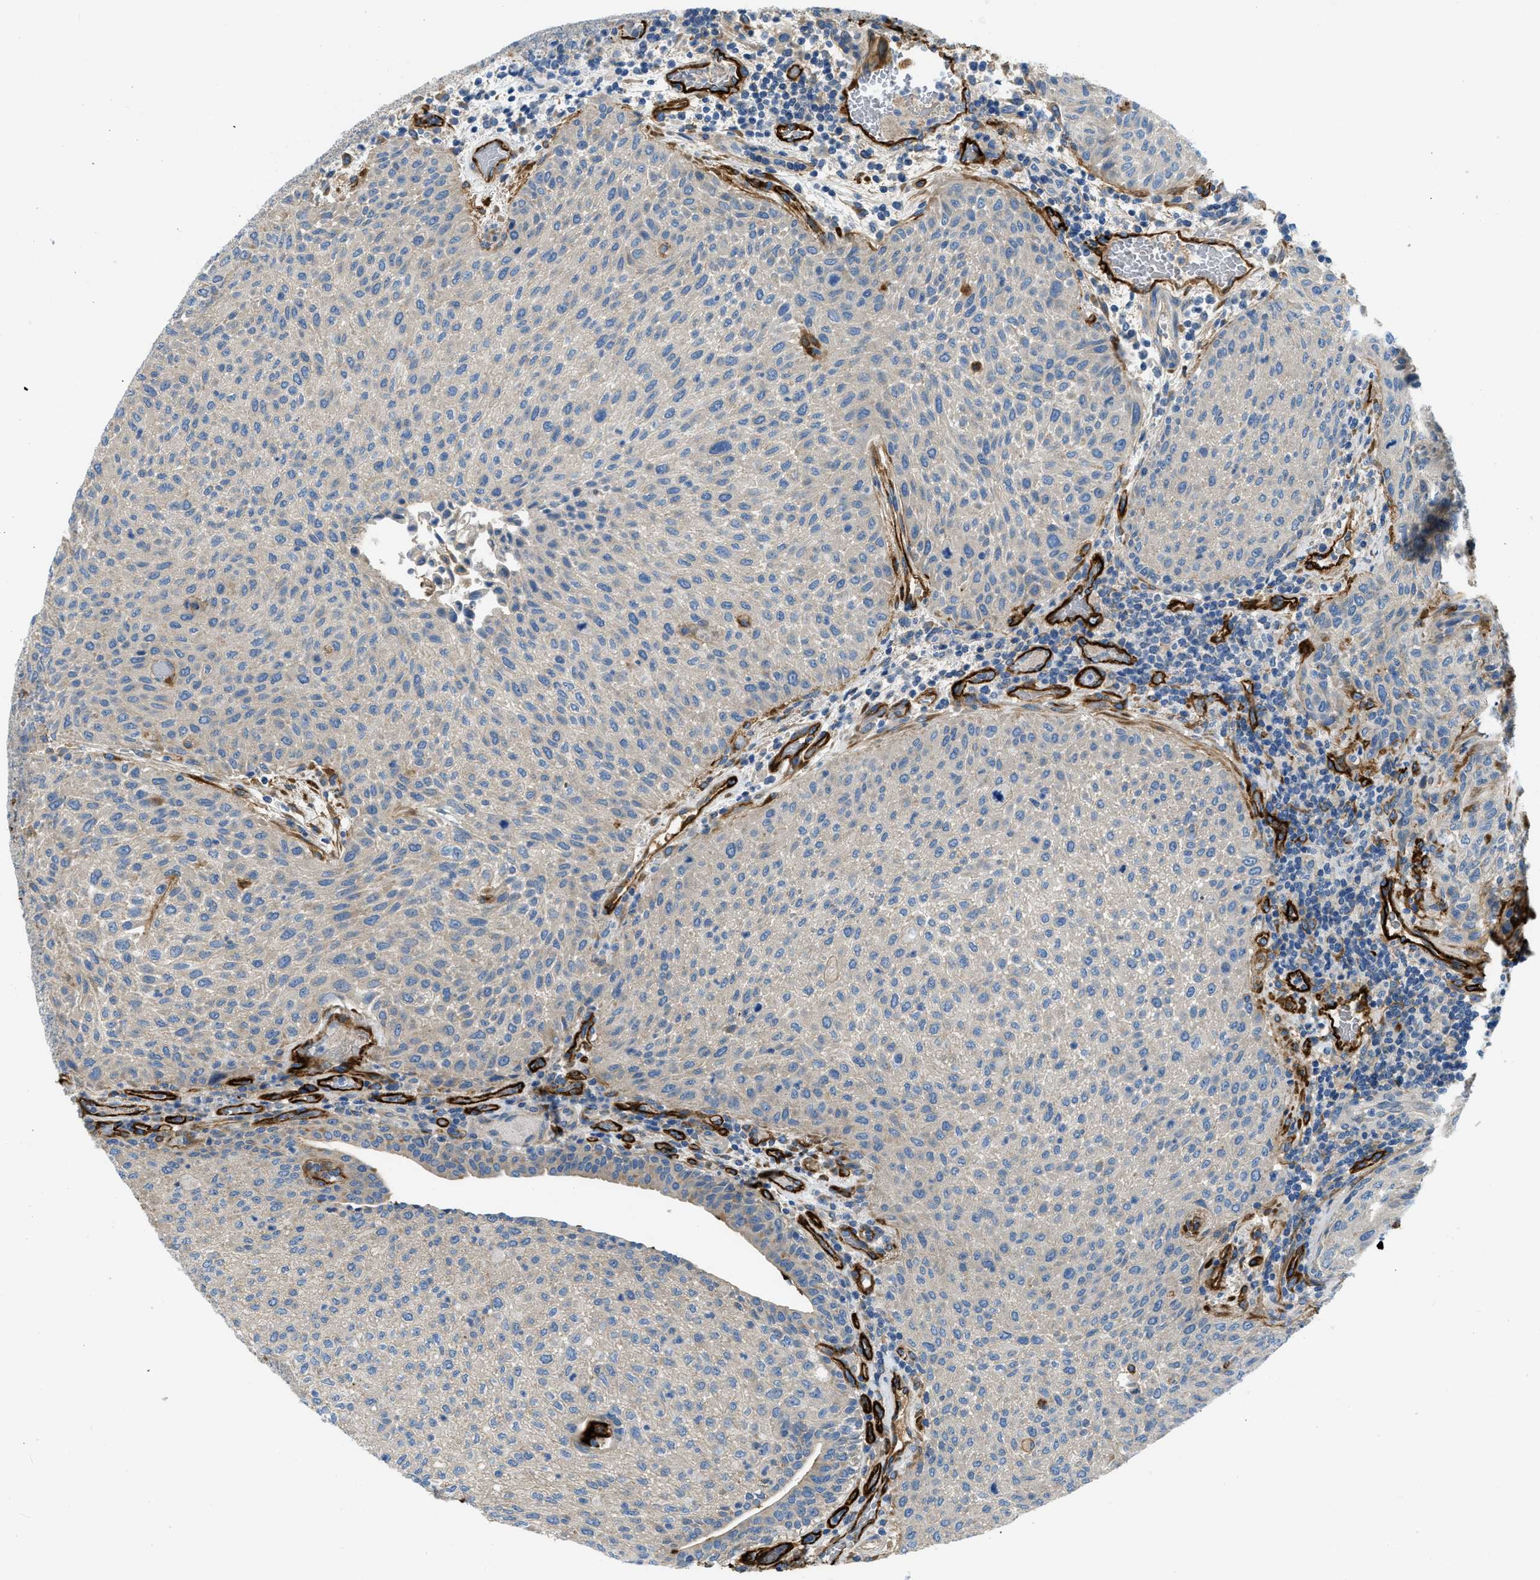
{"staining": {"intensity": "negative", "quantity": "none", "location": "none"}, "tissue": "urothelial cancer", "cell_type": "Tumor cells", "image_type": "cancer", "snomed": [{"axis": "morphology", "description": "Urothelial carcinoma, Low grade"}, {"axis": "morphology", "description": "Urothelial carcinoma, High grade"}, {"axis": "topography", "description": "Urinary bladder"}], "caption": "A high-resolution photomicrograph shows immunohistochemistry staining of urothelial cancer, which demonstrates no significant staining in tumor cells.", "gene": "COL15A1", "patient": {"sex": "male", "age": 35}}